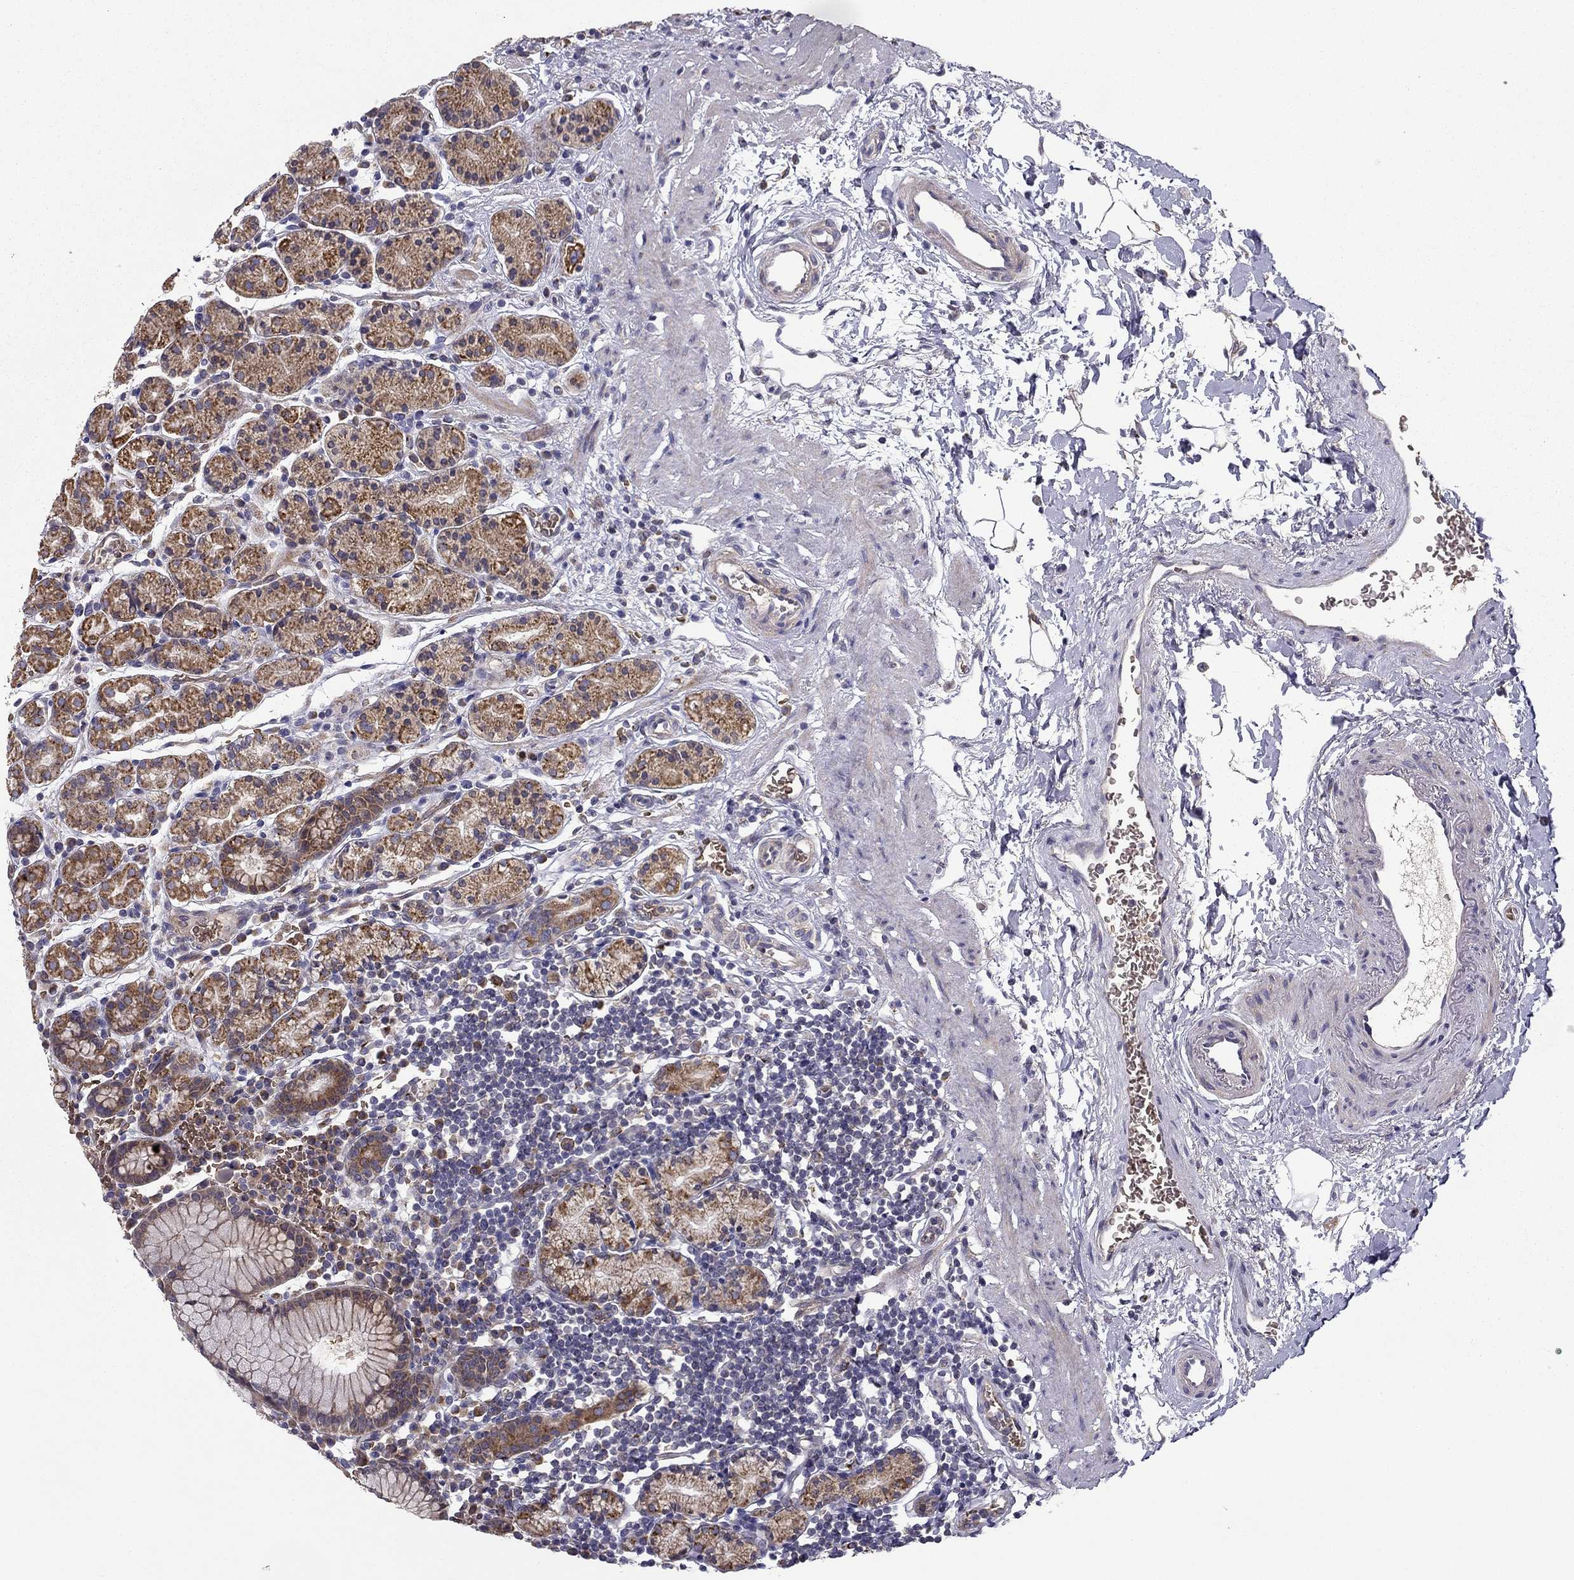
{"staining": {"intensity": "moderate", "quantity": "25%-75%", "location": "cytoplasmic/membranous"}, "tissue": "stomach", "cell_type": "Glandular cells", "image_type": "normal", "snomed": [{"axis": "morphology", "description": "Normal tissue, NOS"}, {"axis": "topography", "description": "Stomach, upper"}, {"axis": "topography", "description": "Stomach"}], "caption": "Protein staining reveals moderate cytoplasmic/membranous expression in about 25%-75% of glandular cells in unremarkable stomach.", "gene": "B4GALT7", "patient": {"sex": "male", "age": 62}}